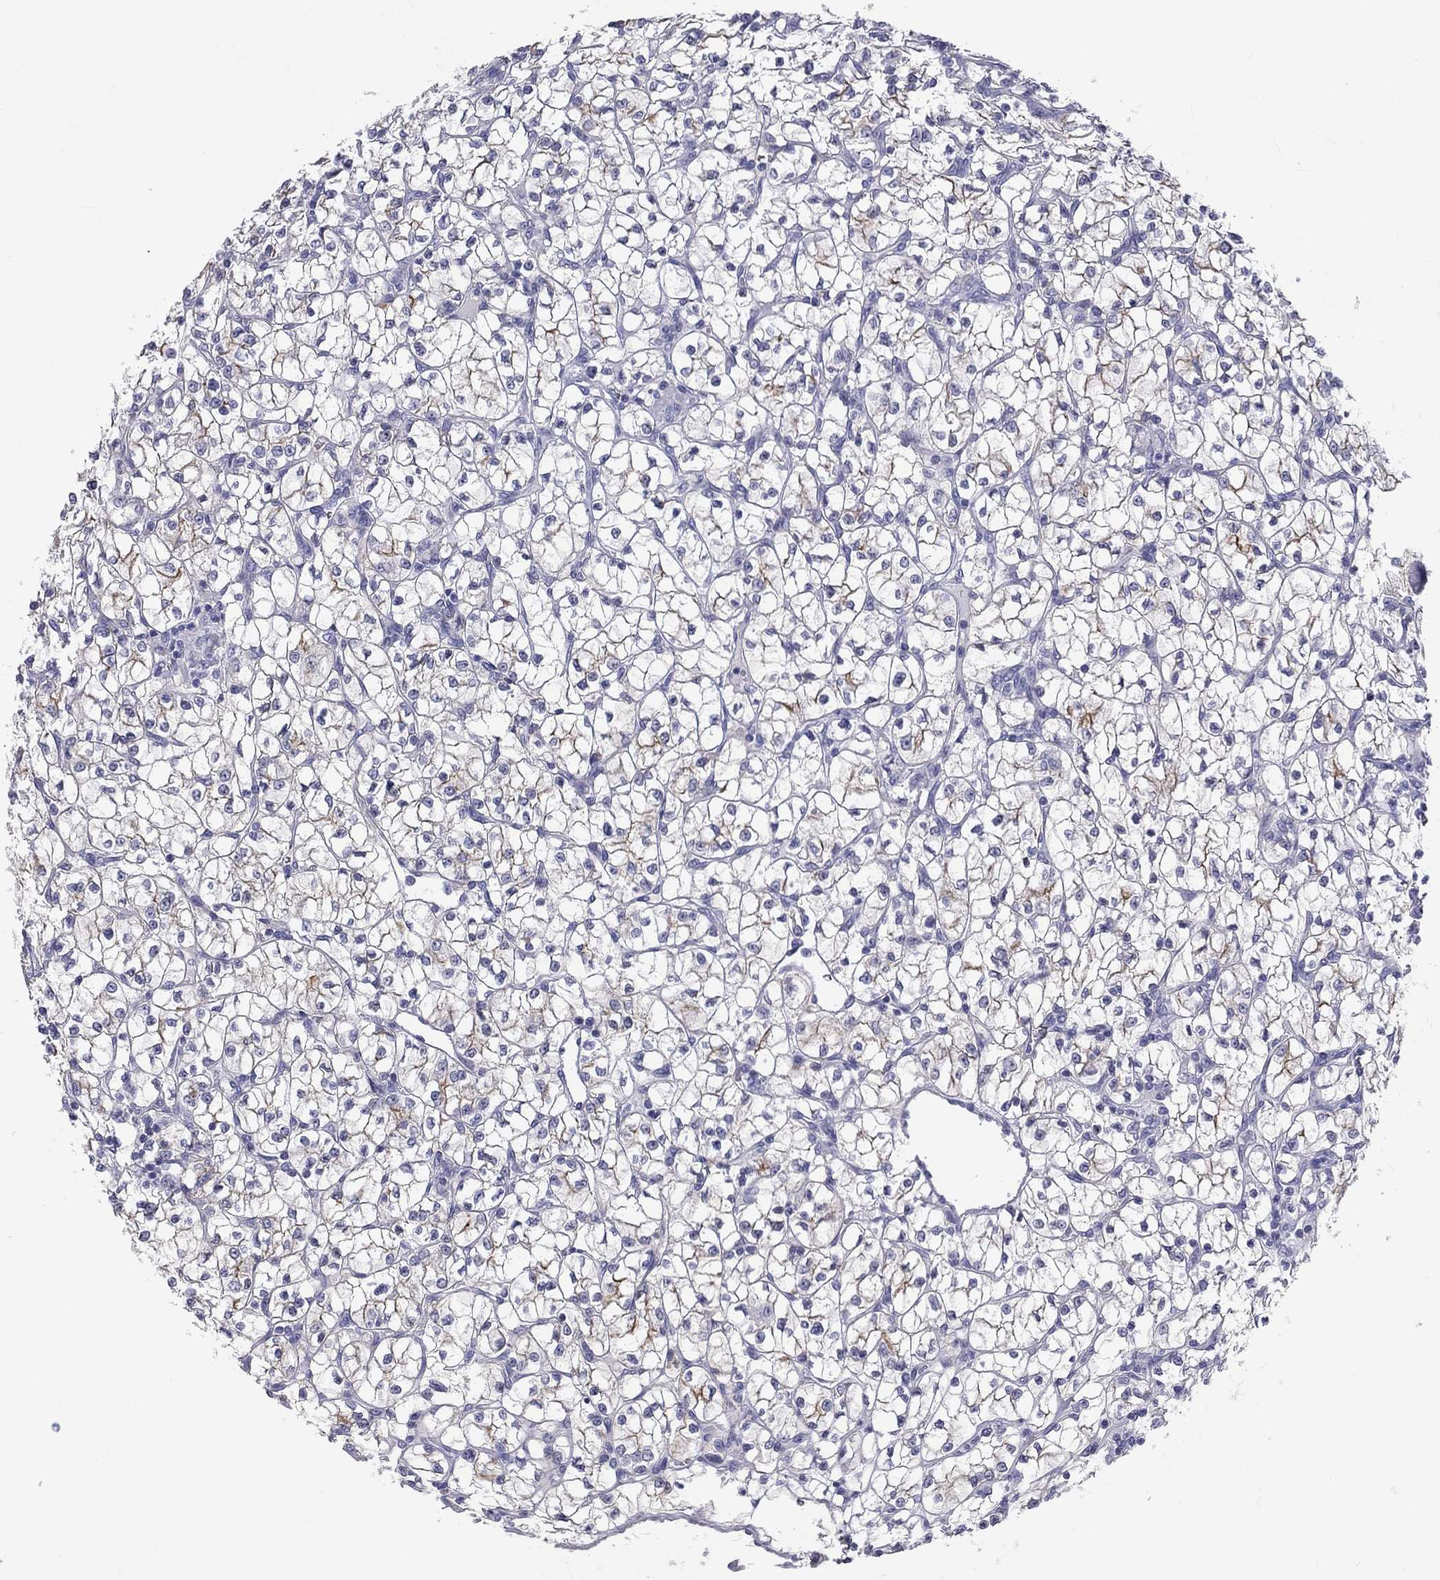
{"staining": {"intensity": "moderate", "quantity": "<25%", "location": "cytoplasmic/membranous"}, "tissue": "renal cancer", "cell_type": "Tumor cells", "image_type": "cancer", "snomed": [{"axis": "morphology", "description": "Adenocarcinoma, NOS"}, {"axis": "topography", "description": "Kidney"}], "caption": "Moderate cytoplasmic/membranous staining is present in approximately <25% of tumor cells in renal cancer (adenocarcinoma).", "gene": "DNALI1", "patient": {"sex": "female", "age": 64}}